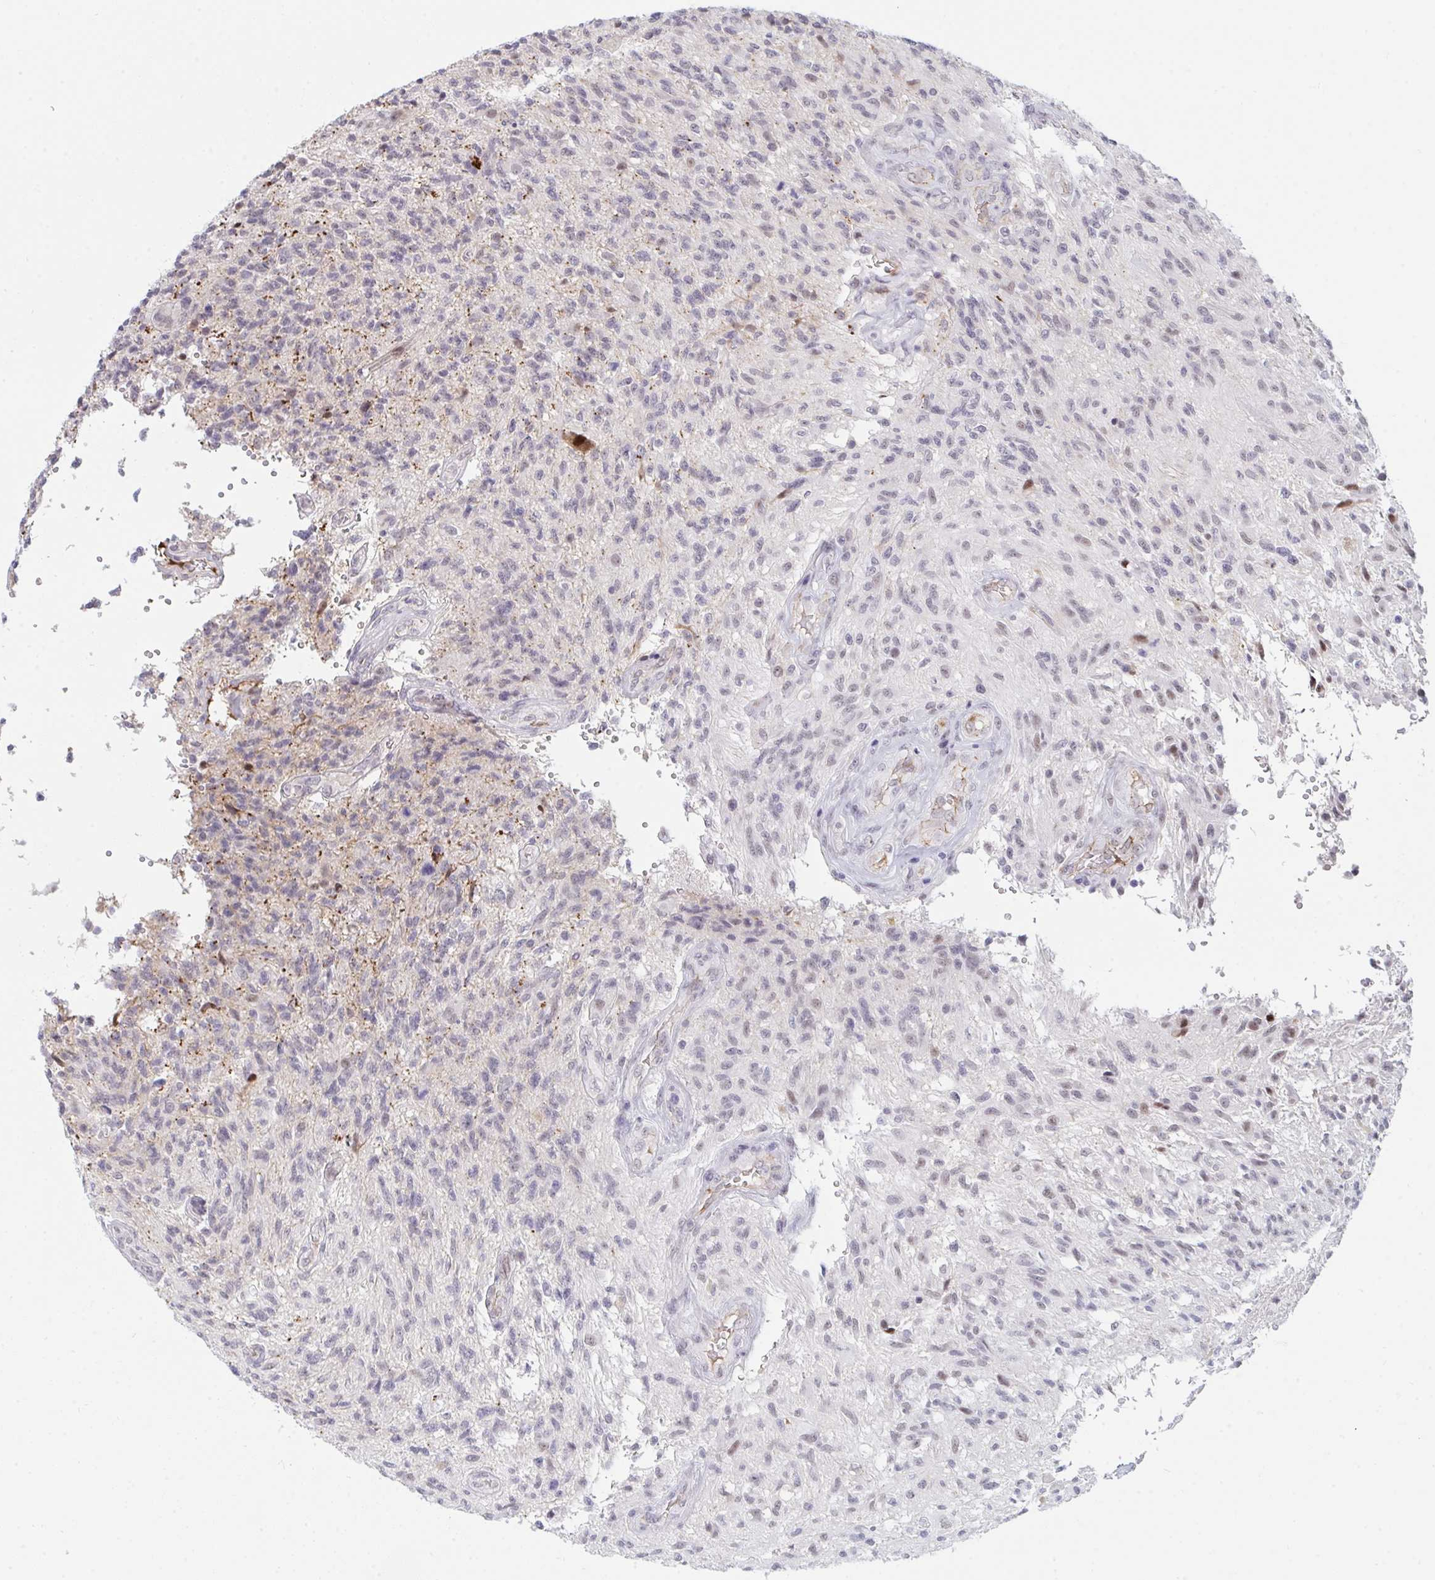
{"staining": {"intensity": "weak", "quantity": "<25%", "location": "nuclear"}, "tissue": "glioma", "cell_type": "Tumor cells", "image_type": "cancer", "snomed": [{"axis": "morphology", "description": "Glioma, malignant, High grade"}, {"axis": "topography", "description": "Brain"}], "caption": "The micrograph reveals no significant expression in tumor cells of malignant glioma (high-grade).", "gene": "DSCAML1", "patient": {"sex": "male", "age": 56}}